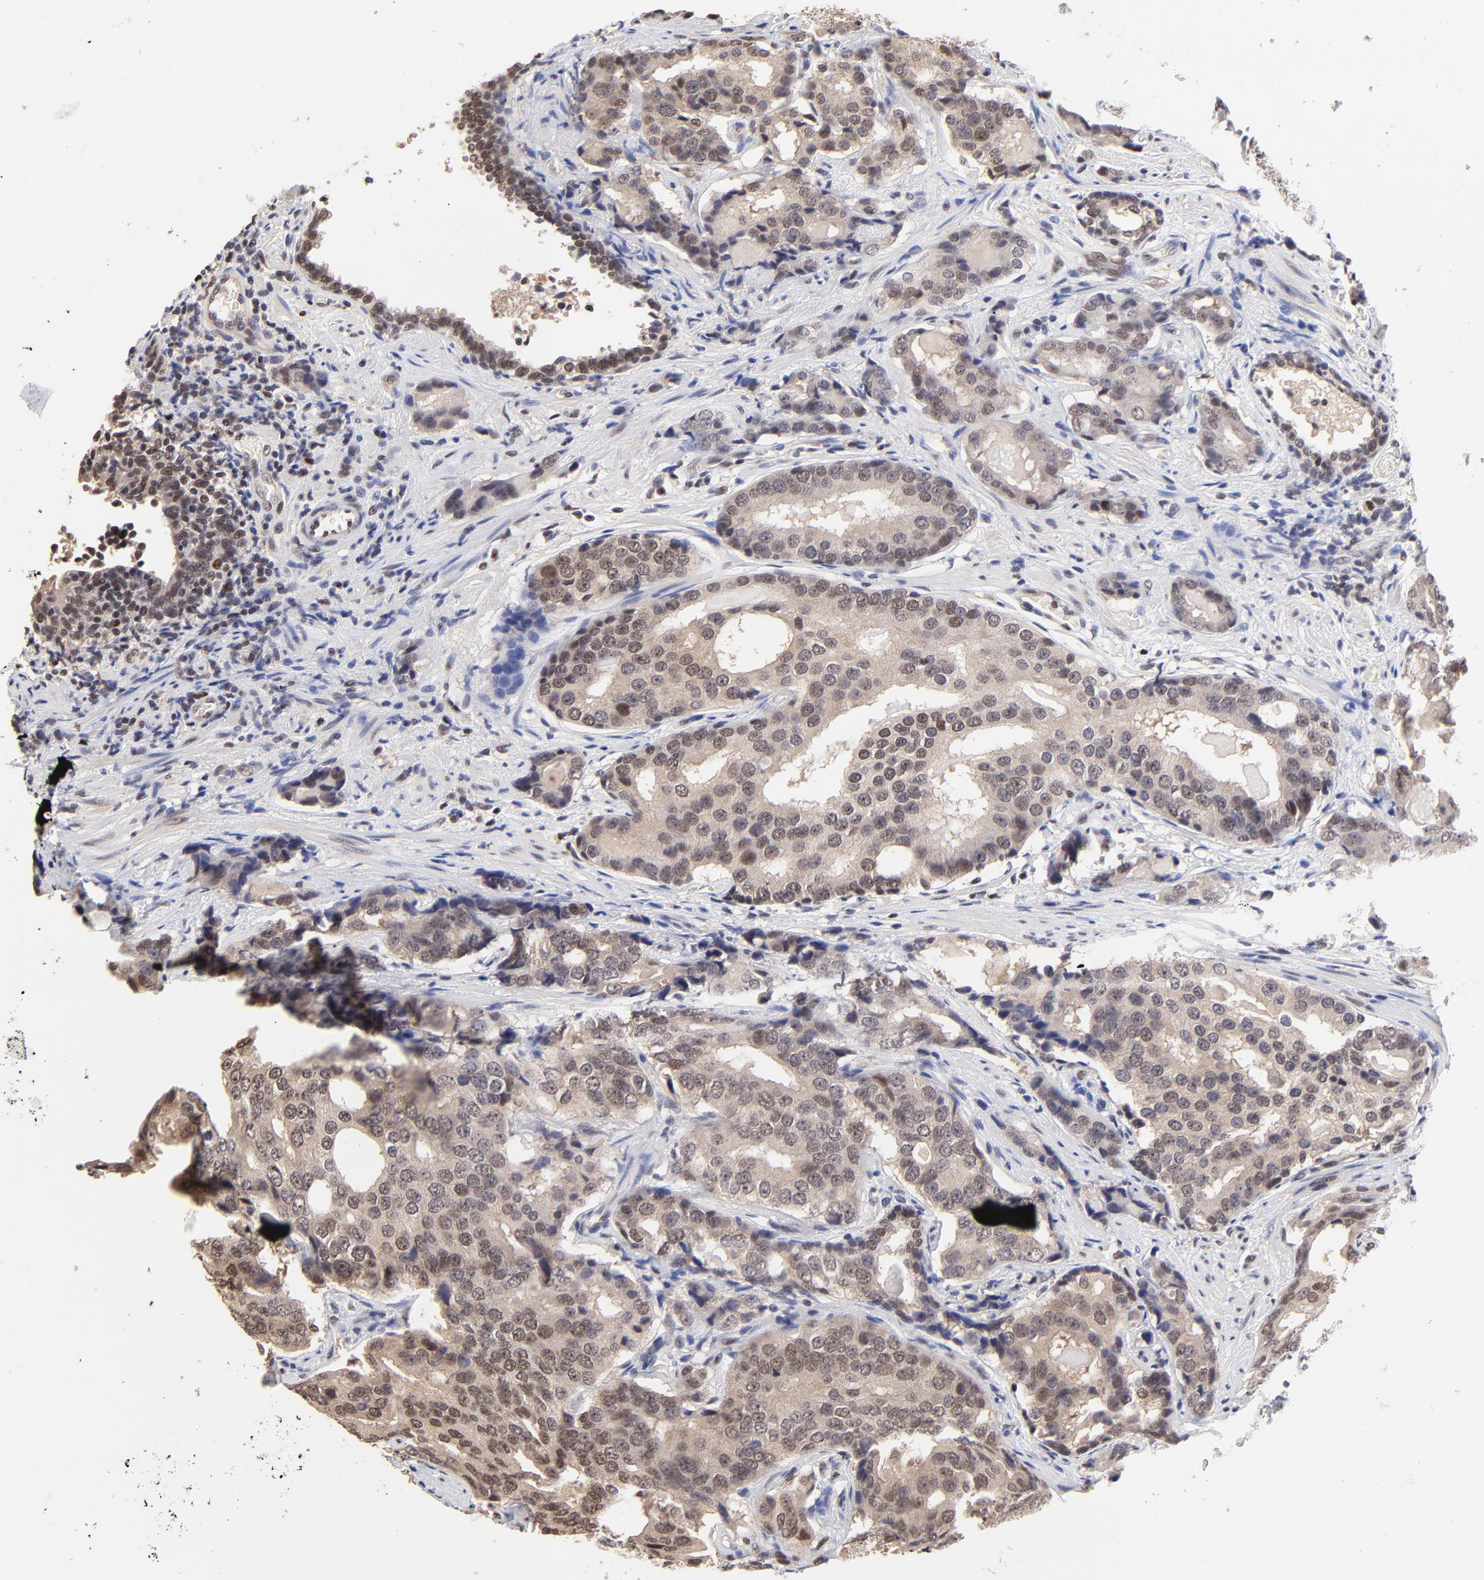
{"staining": {"intensity": "weak", "quantity": "25%-75%", "location": "cytoplasmic/membranous,nuclear"}, "tissue": "prostate cancer", "cell_type": "Tumor cells", "image_type": "cancer", "snomed": [{"axis": "morphology", "description": "Adenocarcinoma, High grade"}, {"axis": "topography", "description": "Prostate"}], "caption": "This histopathology image shows IHC staining of prostate cancer (high-grade adenocarcinoma), with low weak cytoplasmic/membranous and nuclear positivity in about 25%-75% of tumor cells.", "gene": "DSN1", "patient": {"sex": "male", "age": 58}}